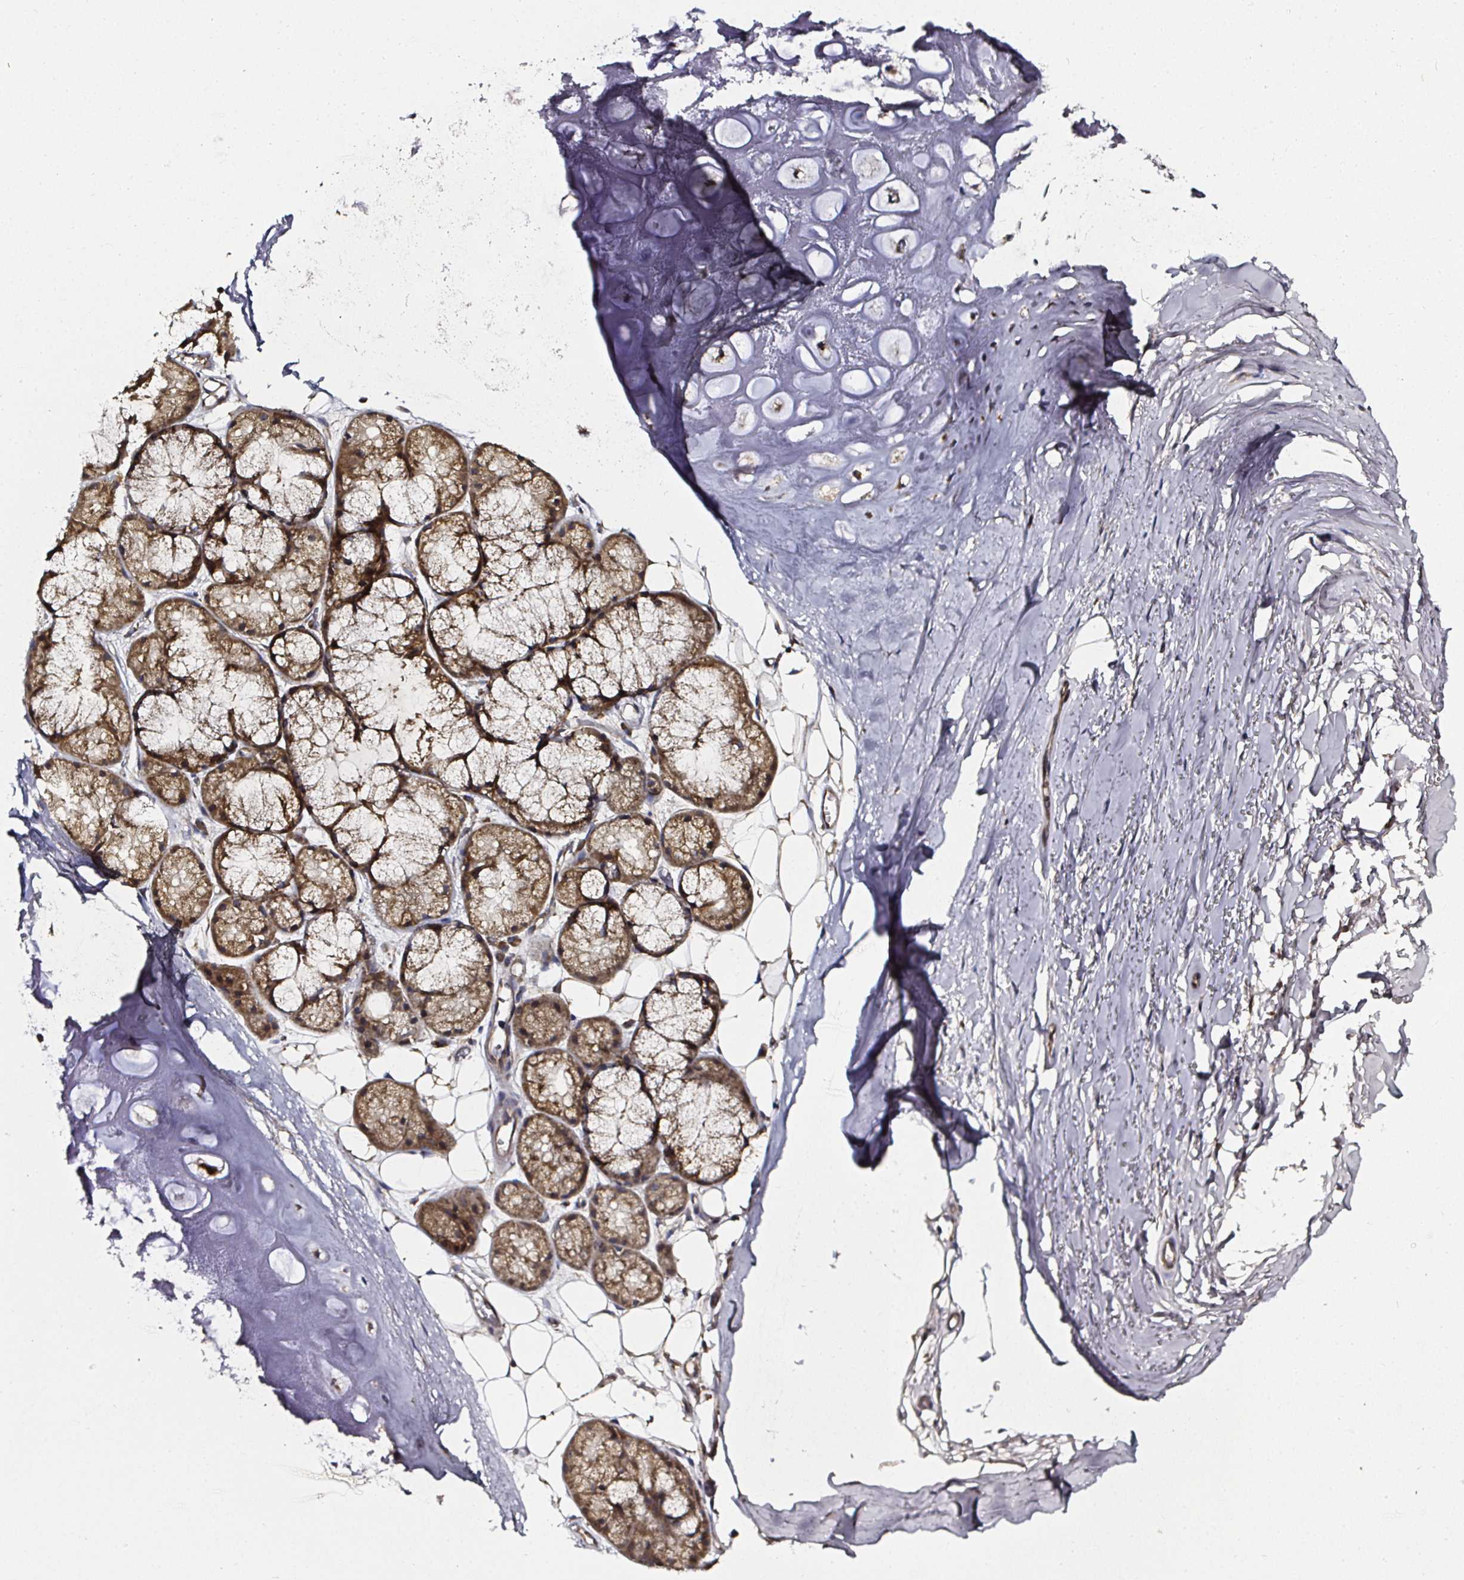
{"staining": {"intensity": "weak", "quantity": ">75%", "location": "cytoplasmic/membranous"}, "tissue": "adipose tissue", "cell_type": "Adipocytes", "image_type": "normal", "snomed": [{"axis": "morphology", "description": "Normal tissue, NOS"}, {"axis": "topography", "description": "Lymph node"}, {"axis": "topography", "description": "Cartilage tissue"}, {"axis": "topography", "description": "Nasopharynx"}], "caption": "A high-resolution photomicrograph shows immunohistochemistry (IHC) staining of benign adipose tissue, which exhibits weak cytoplasmic/membranous expression in approximately >75% of adipocytes. The staining was performed using DAB (3,3'-diaminobenzidine) to visualize the protein expression in brown, while the nuclei were stained in blue with hematoxylin (Magnification: 20x).", "gene": "ATAD3A", "patient": {"sex": "male", "age": 63}}